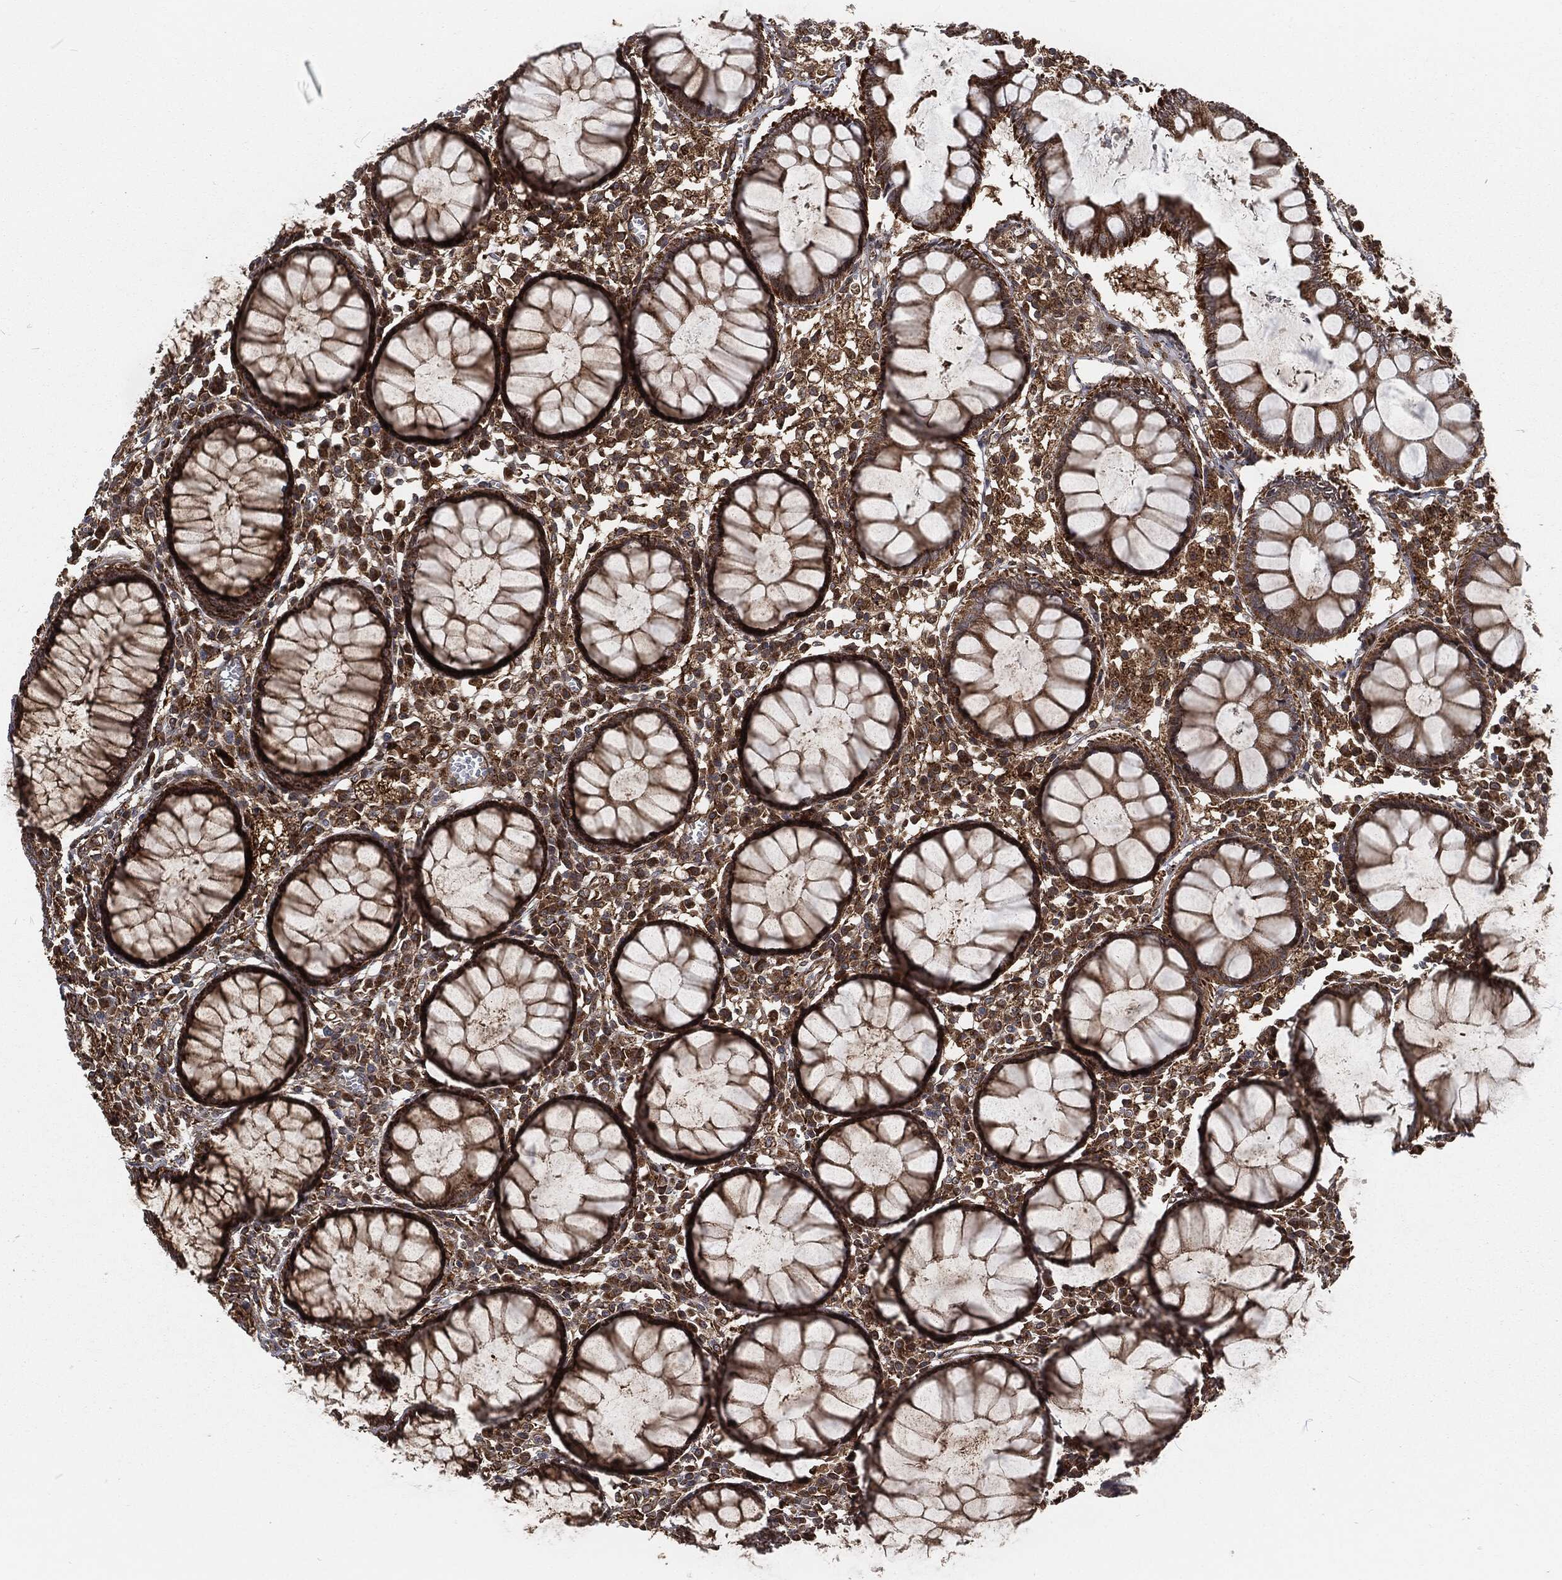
{"staining": {"intensity": "moderate", "quantity": ">75%", "location": "cytoplasmic/membranous"}, "tissue": "colon", "cell_type": "Endothelial cells", "image_type": "normal", "snomed": [{"axis": "morphology", "description": "Normal tissue, NOS"}, {"axis": "topography", "description": "Colon"}], "caption": "Immunohistochemistry (IHC) photomicrograph of unremarkable colon: human colon stained using immunohistochemistry (IHC) displays medium levels of moderate protein expression localized specifically in the cytoplasmic/membranous of endothelial cells, appearing as a cytoplasmic/membranous brown color.", "gene": "RFTN1", "patient": {"sex": "male", "age": 65}}